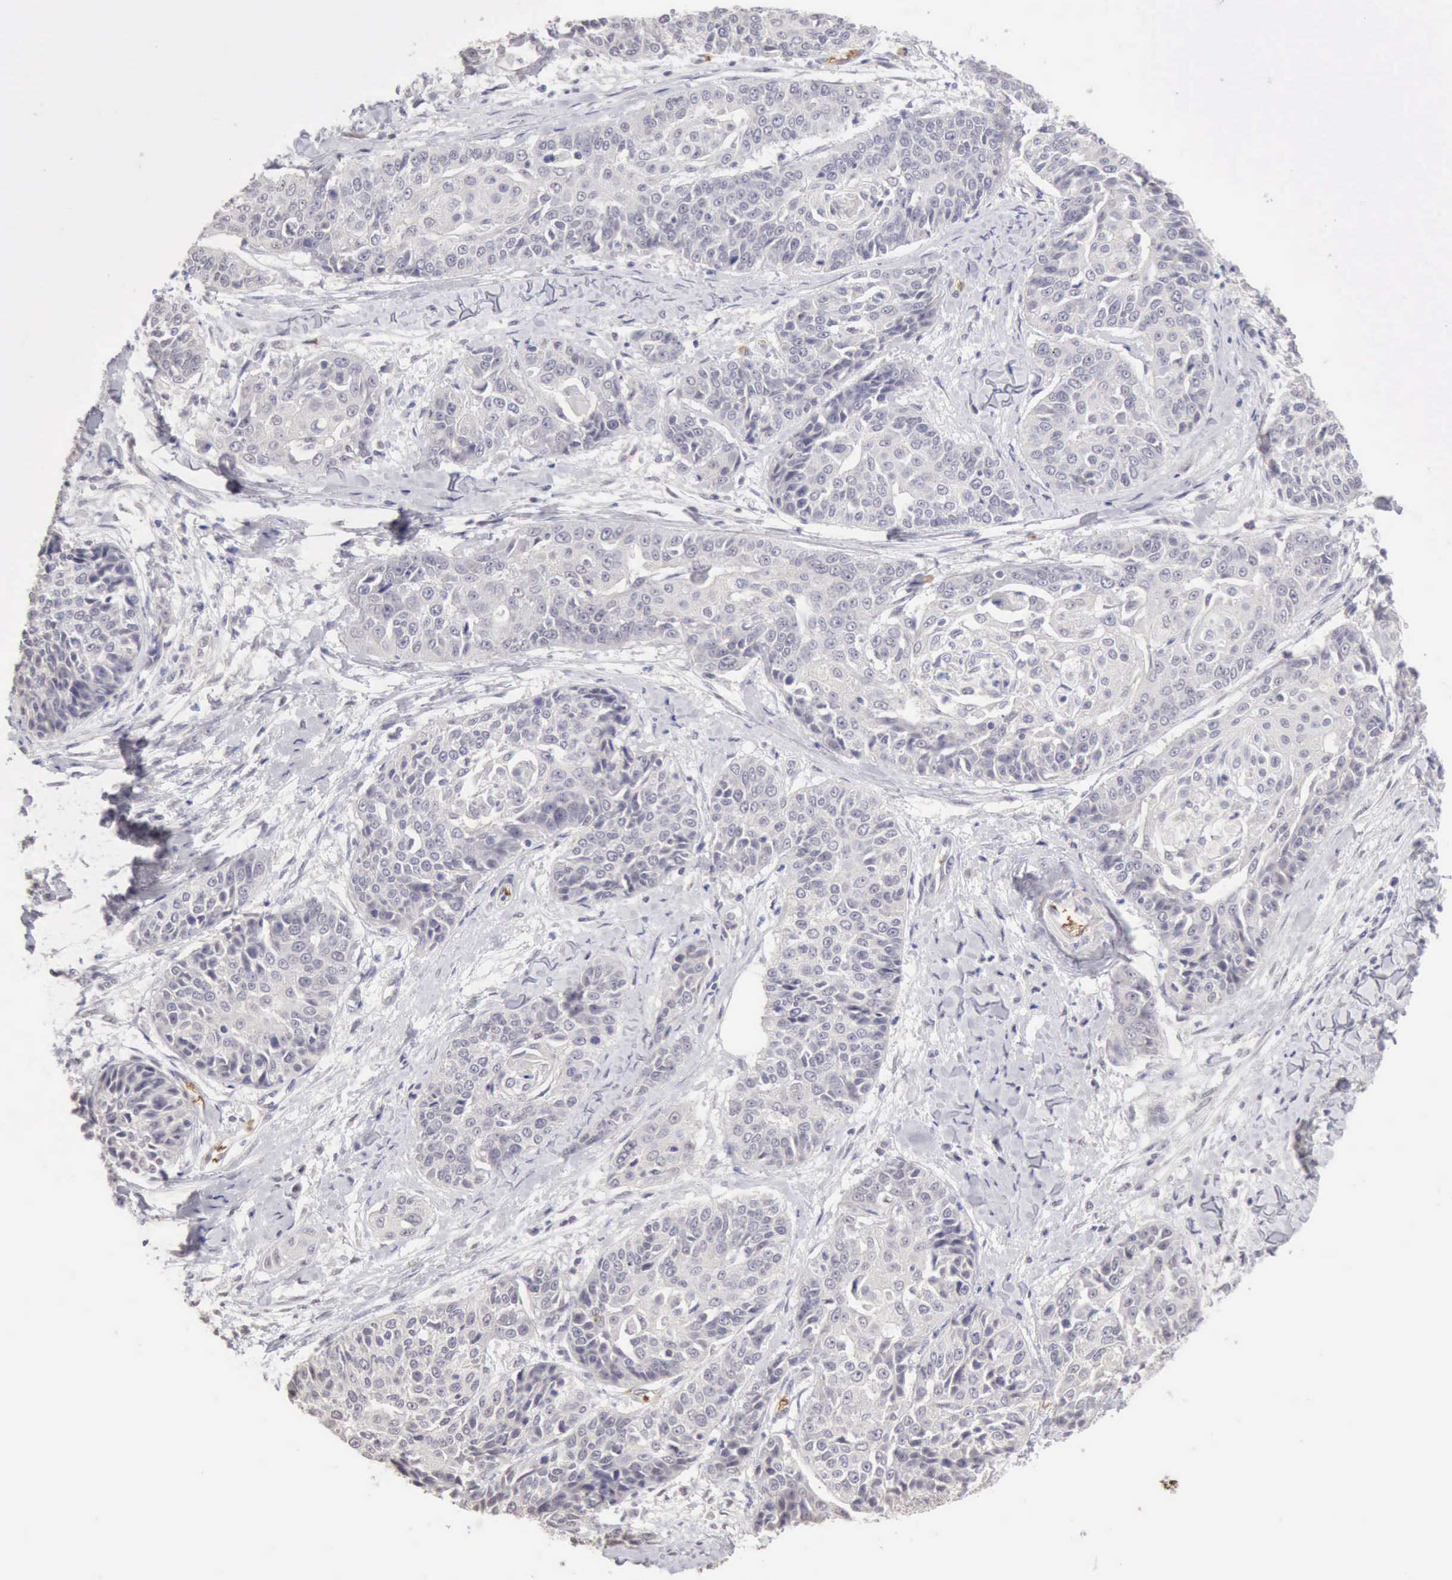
{"staining": {"intensity": "negative", "quantity": "none", "location": "none"}, "tissue": "cervical cancer", "cell_type": "Tumor cells", "image_type": "cancer", "snomed": [{"axis": "morphology", "description": "Squamous cell carcinoma, NOS"}, {"axis": "topography", "description": "Cervix"}], "caption": "This is an IHC histopathology image of human cervical cancer (squamous cell carcinoma). There is no positivity in tumor cells.", "gene": "CFI", "patient": {"sex": "female", "age": 64}}